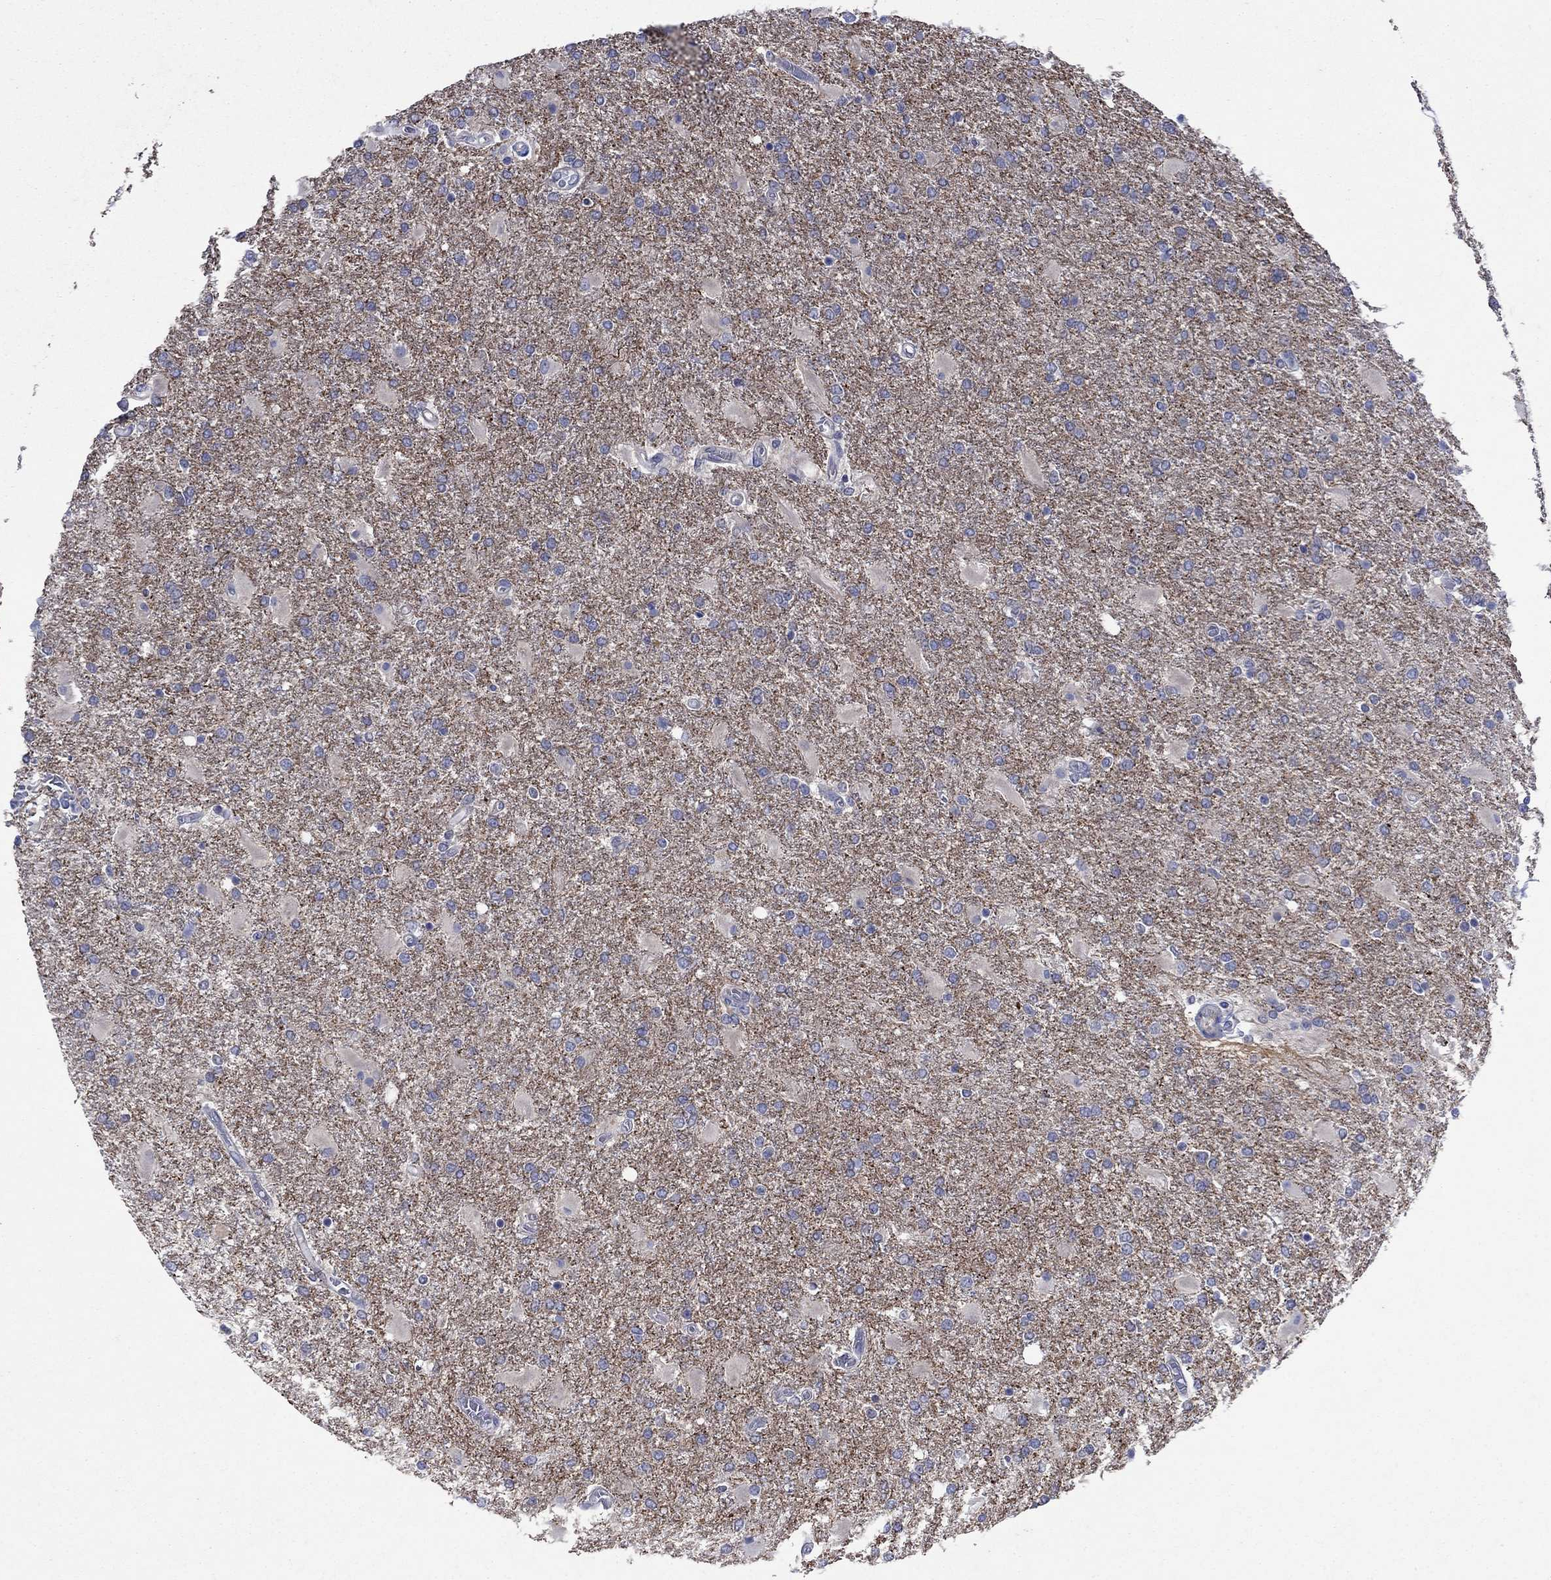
{"staining": {"intensity": "negative", "quantity": "none", "location": "none"}, "tissue": "glioma", "cell_type": "Tumor cells", "image_type": "cancer", "snomed": [{"axis": "morphology", "description": "Glioma, malignant, High grade"}, {"axis": "topography", "description": "Cerebral cortex"}], "caption": "High power microscopy photomicrograph of an IHC image of malignant high-grade glioma, revealing no significant positivity in tumor cells. (DAB IHC visualized using brightfield microscopy, high magnification).", "gene": "PLCL2", "patient": {"sex": "male", "age": 79}}